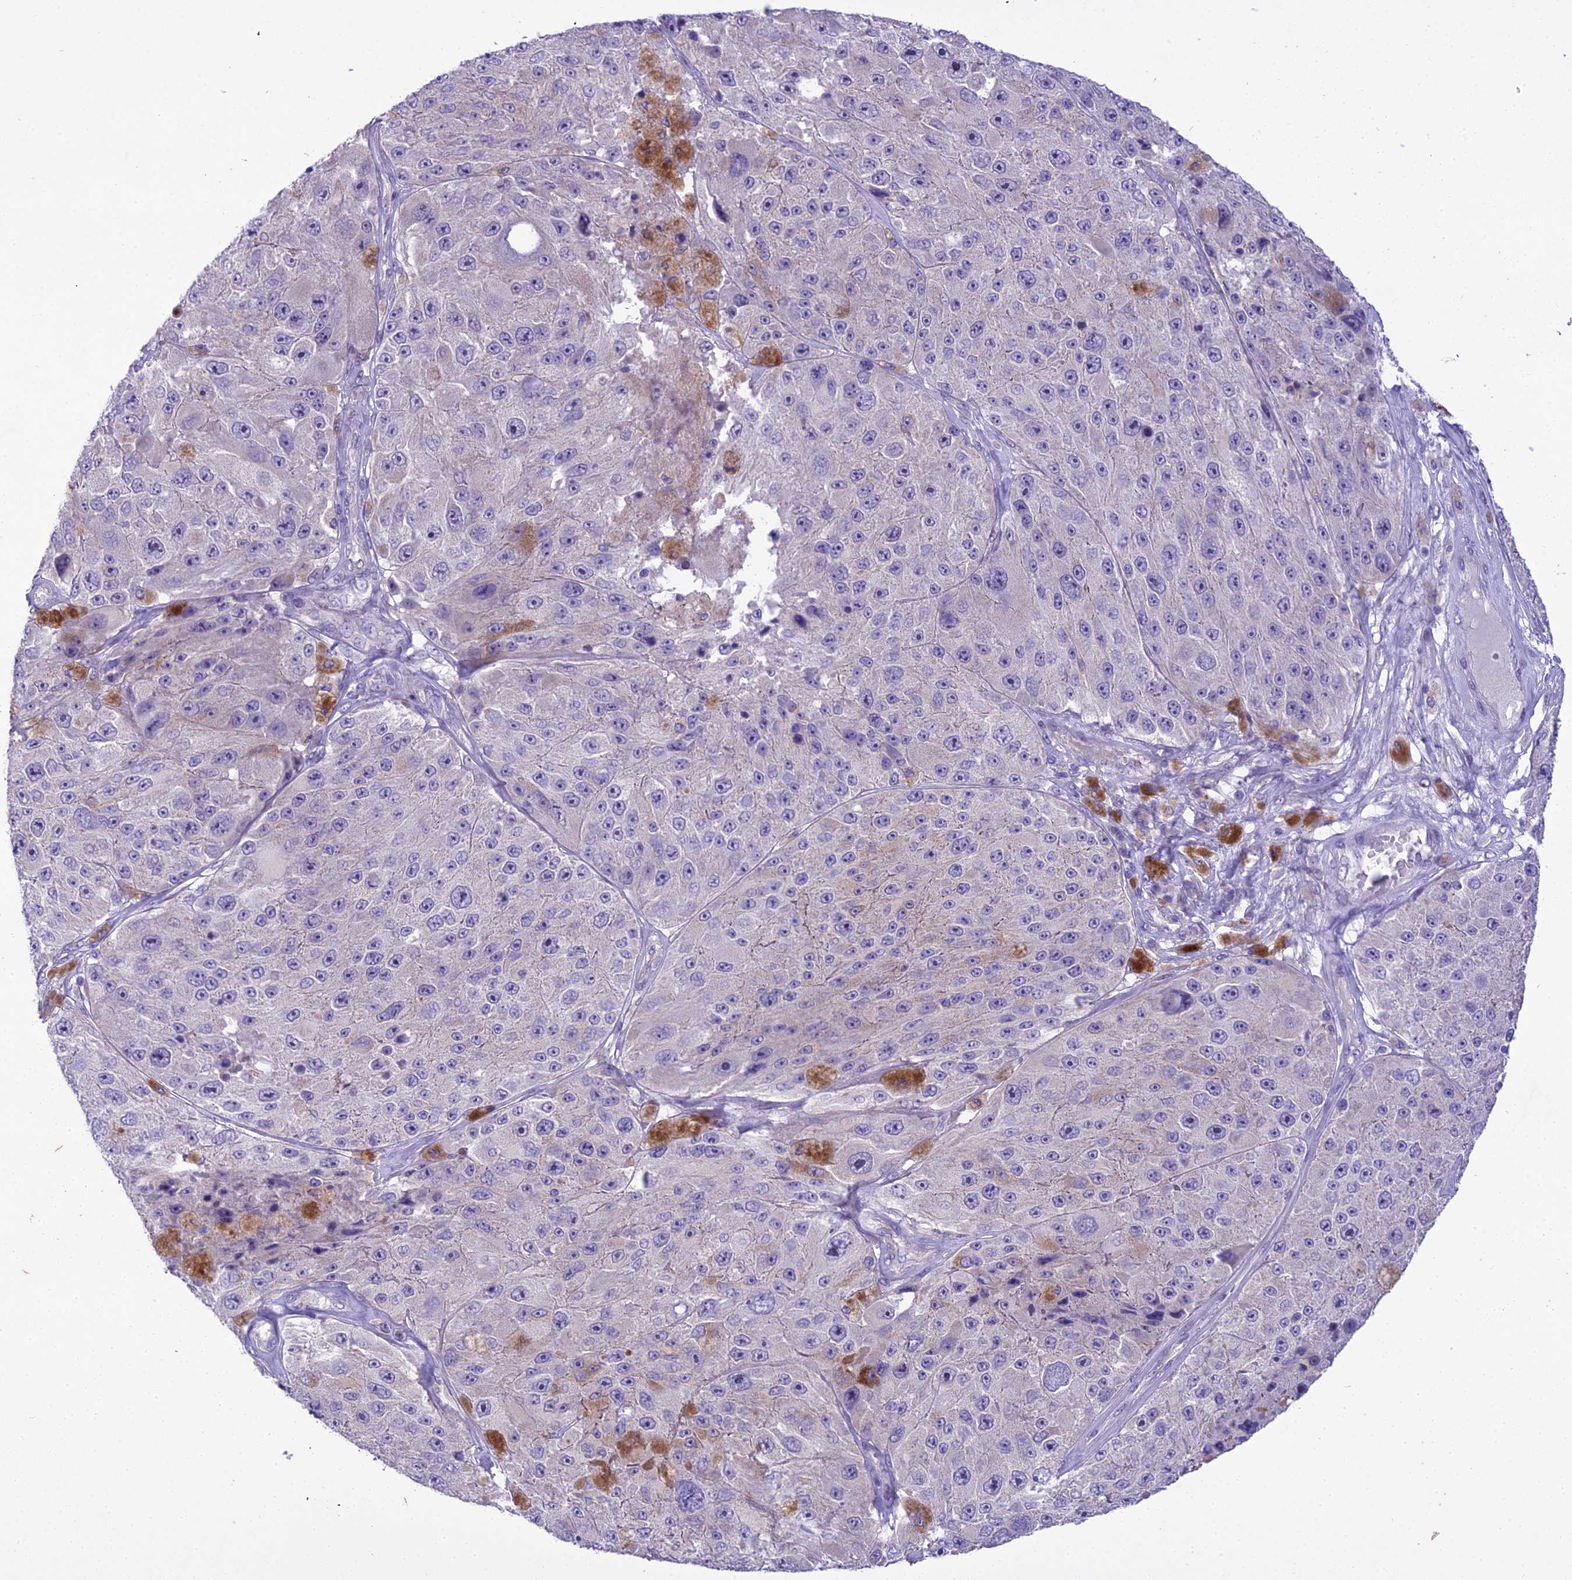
{"staining": {"intensity": "negative", "quantity": "none", "location": "none"}, "tissue": "melanoma", "cell_type": "Tumor cells", "image_type": "cancer", "snomed": [{"axis": "morphology", "description": "Malignant melanoma, Metastatic site"}, {"axis": "topography", "description": "Lymph node"}], "caption": "DAB immunohistochemical staining of human malignant melanoma (metastatic site) reveals no significant positivity in tumor cells.", "gene": "SCRT1", "patient": {"sex": "male", "age": 62}}